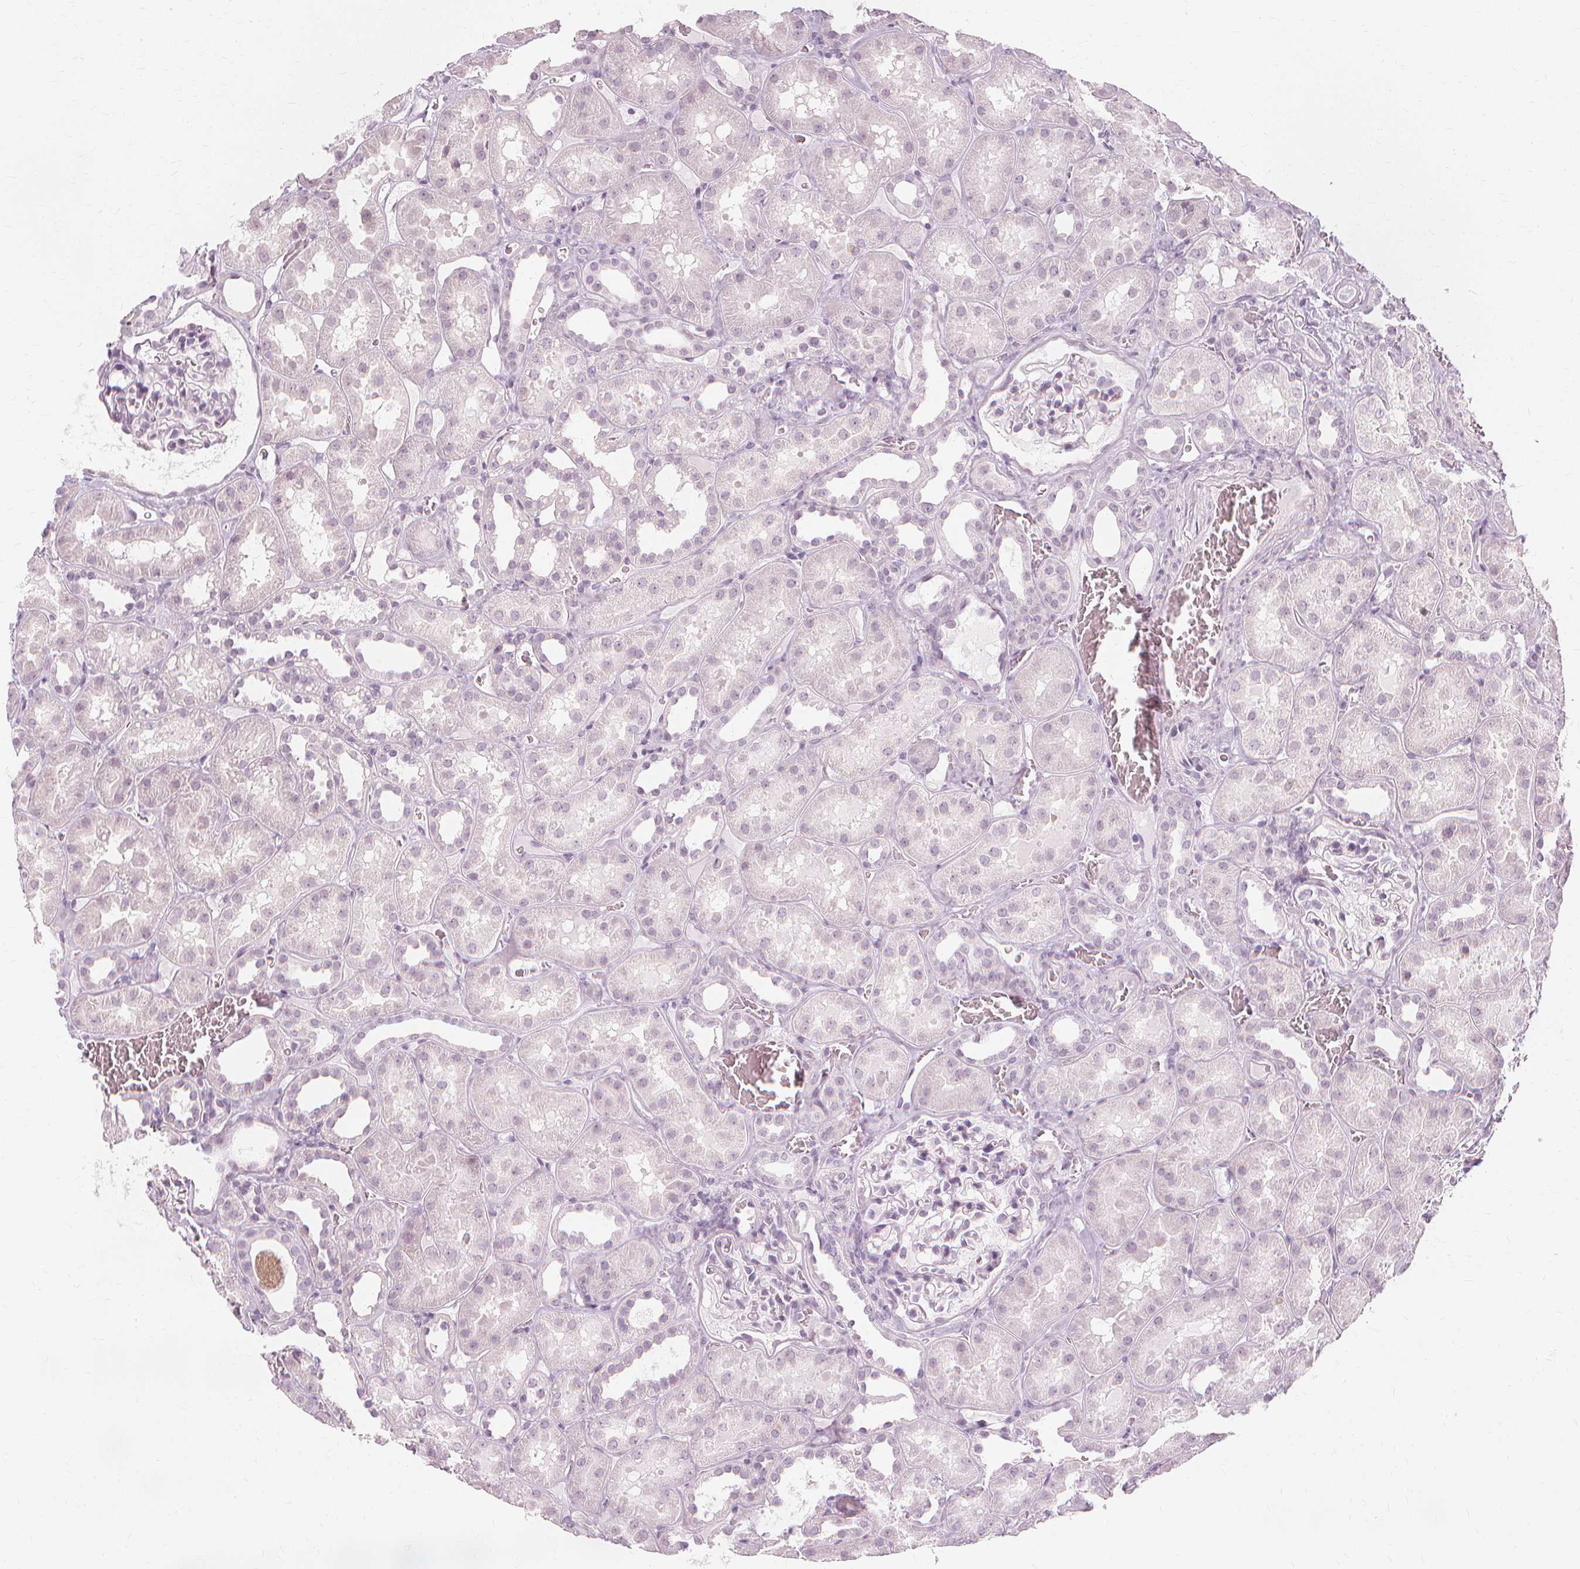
{"staining": {"intensity": "negative", "quantity": "none", "location": "none"}, "tissue": "kidney", "cell_type": "Cells in glomeruli", "image_type": "normal", "snomed": [{"axis": "morphology", "description": "Normal tissue, NOS"}, {"axis": "topography", "description": "Kidney"}], "caption": "Immunohistochemistry of benign human kidney demonstrates no staining in cells in glomeruli.", "gene": "NXPE1", "patient": {"sex": "female", "age": 41}}